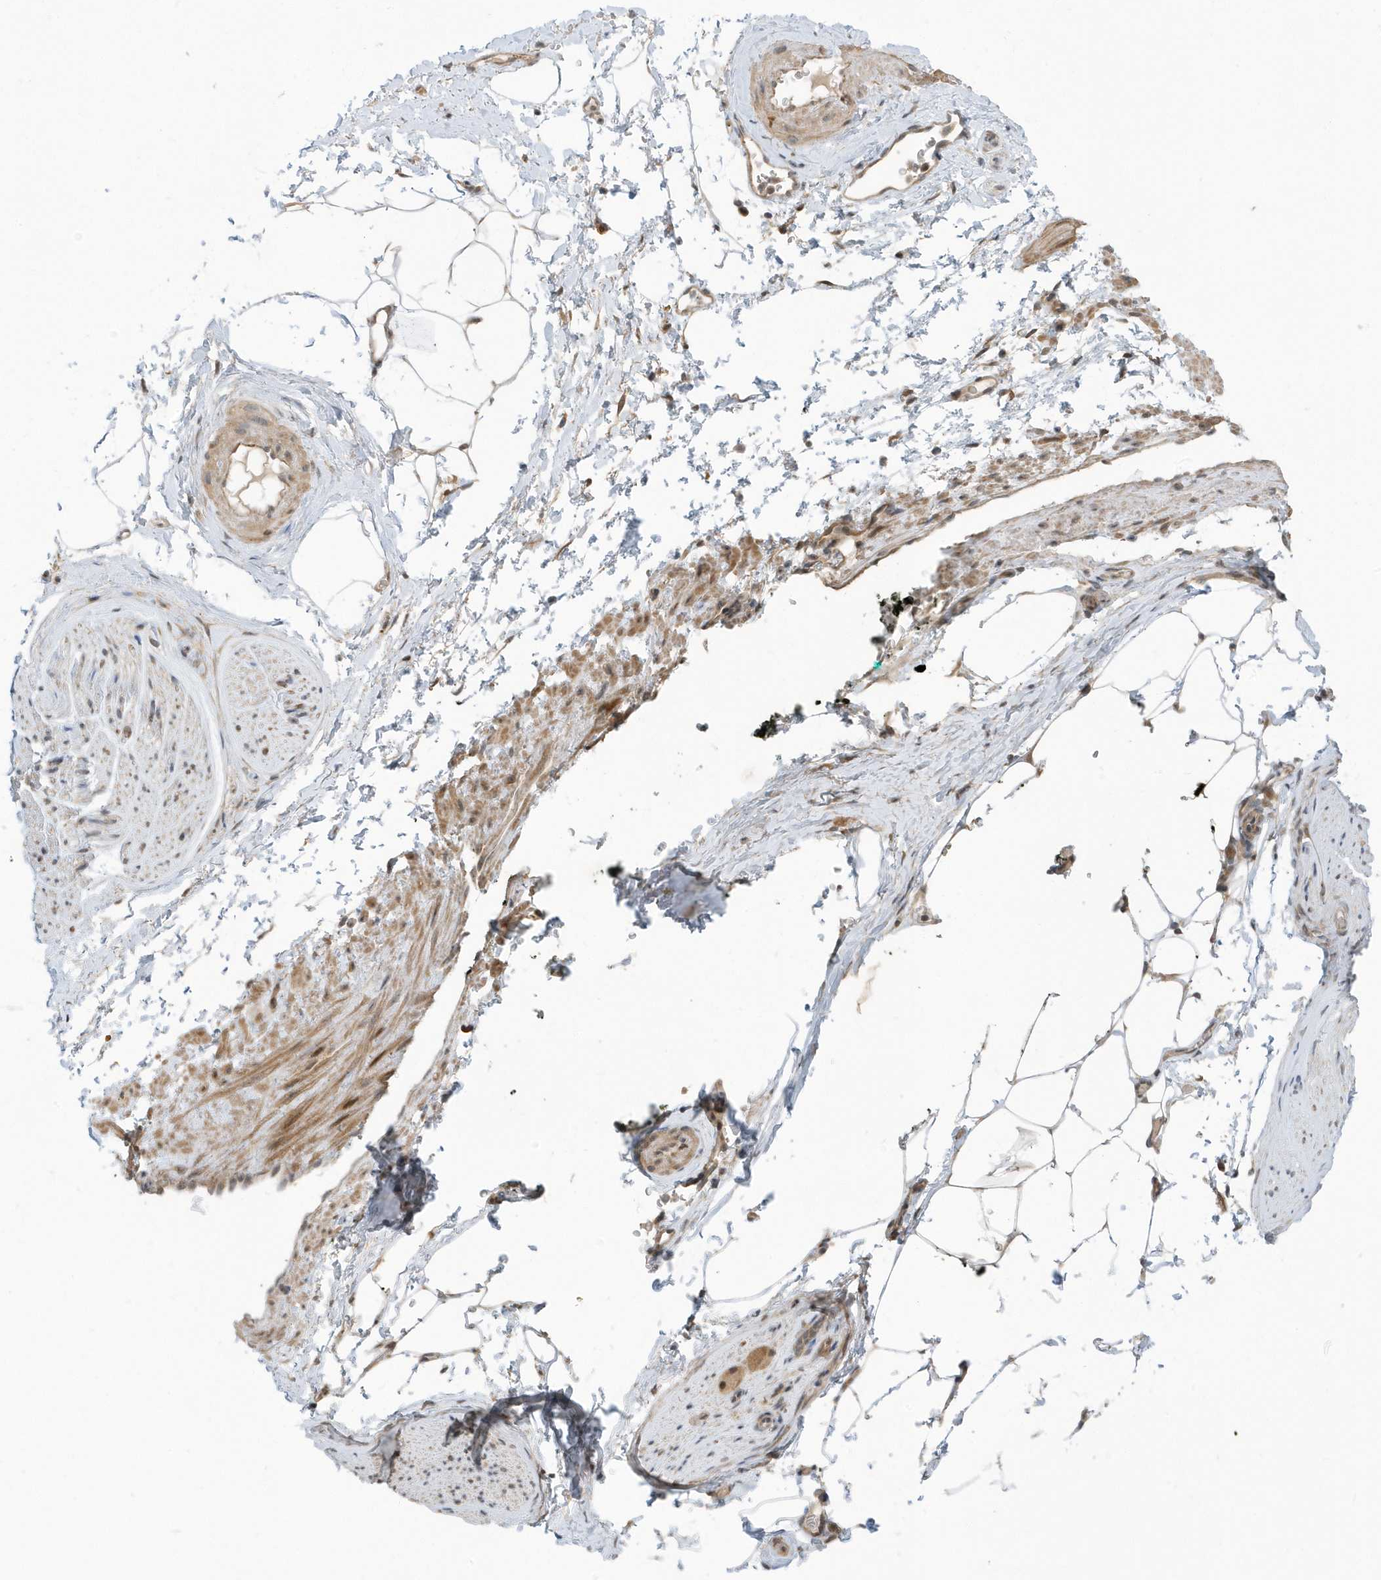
{"staining": {"intensity": "weak", "quantity": "<25%", "location": "cytoplasmic/membranous,nuclear"}, "tissue": "adipose tissue", "cell_type": "Adipocytes", "image_type": "normal", "snomed": [{"axis": "morphology", "description": "Normal tissue, NOS"}, {"axis": "morphology", "description": "Adenocarcinoma, Low grade"}, {"axis": "topography", "description": "Prostate"}, {"axis": "topography", "description": "Peripheral nerve tissue"}], "caption": "Adipose tissue stained for a protein using immunohistochemistry exhibits no positivity adipocytes.", "gene": "USP53", "patient": {"sex": "male", "age": 63}}